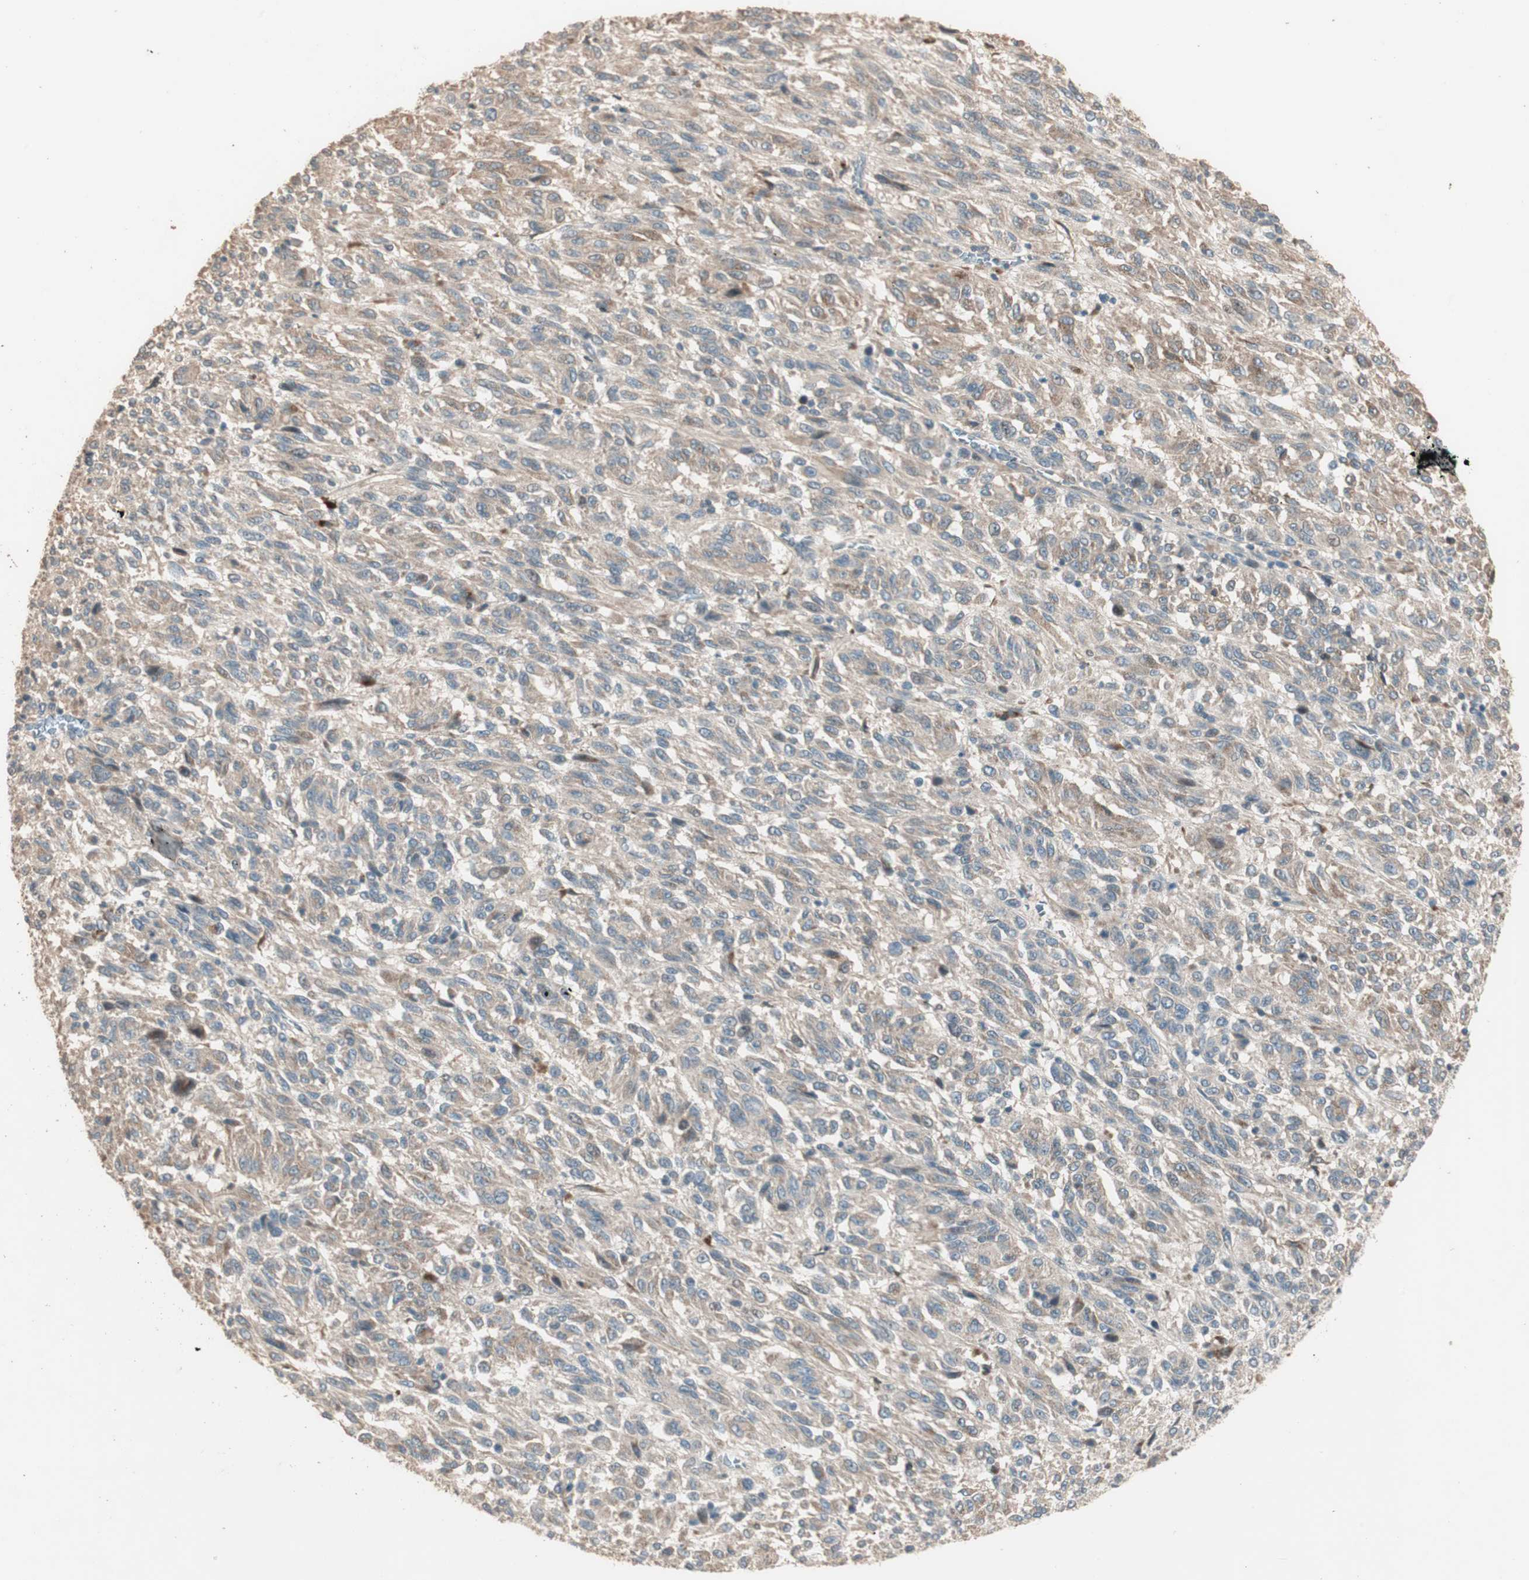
{"staining": {"intensity": "moderate", "quantity": ">75%", "location": "cytoplasmic/membranous"}, "tissue": "melanoma", "cell_type": "Tumor cells", "image_type": "cancer", "snomed": [{"axis": "morphology", "description": "Malignant melanoma, Metastatic site"}, {"axis": "topography", "description": "Lung"}], "caption": "Immunohistochemistry (IHC) image of human melanoma stained for a protein (brown), which reveals medium levels of moderate cytoplasmic/membranous positivity in about >75% of tumor cells.", "gene": "RARRES1", "patient": {"sex": "male", "age": 64}}